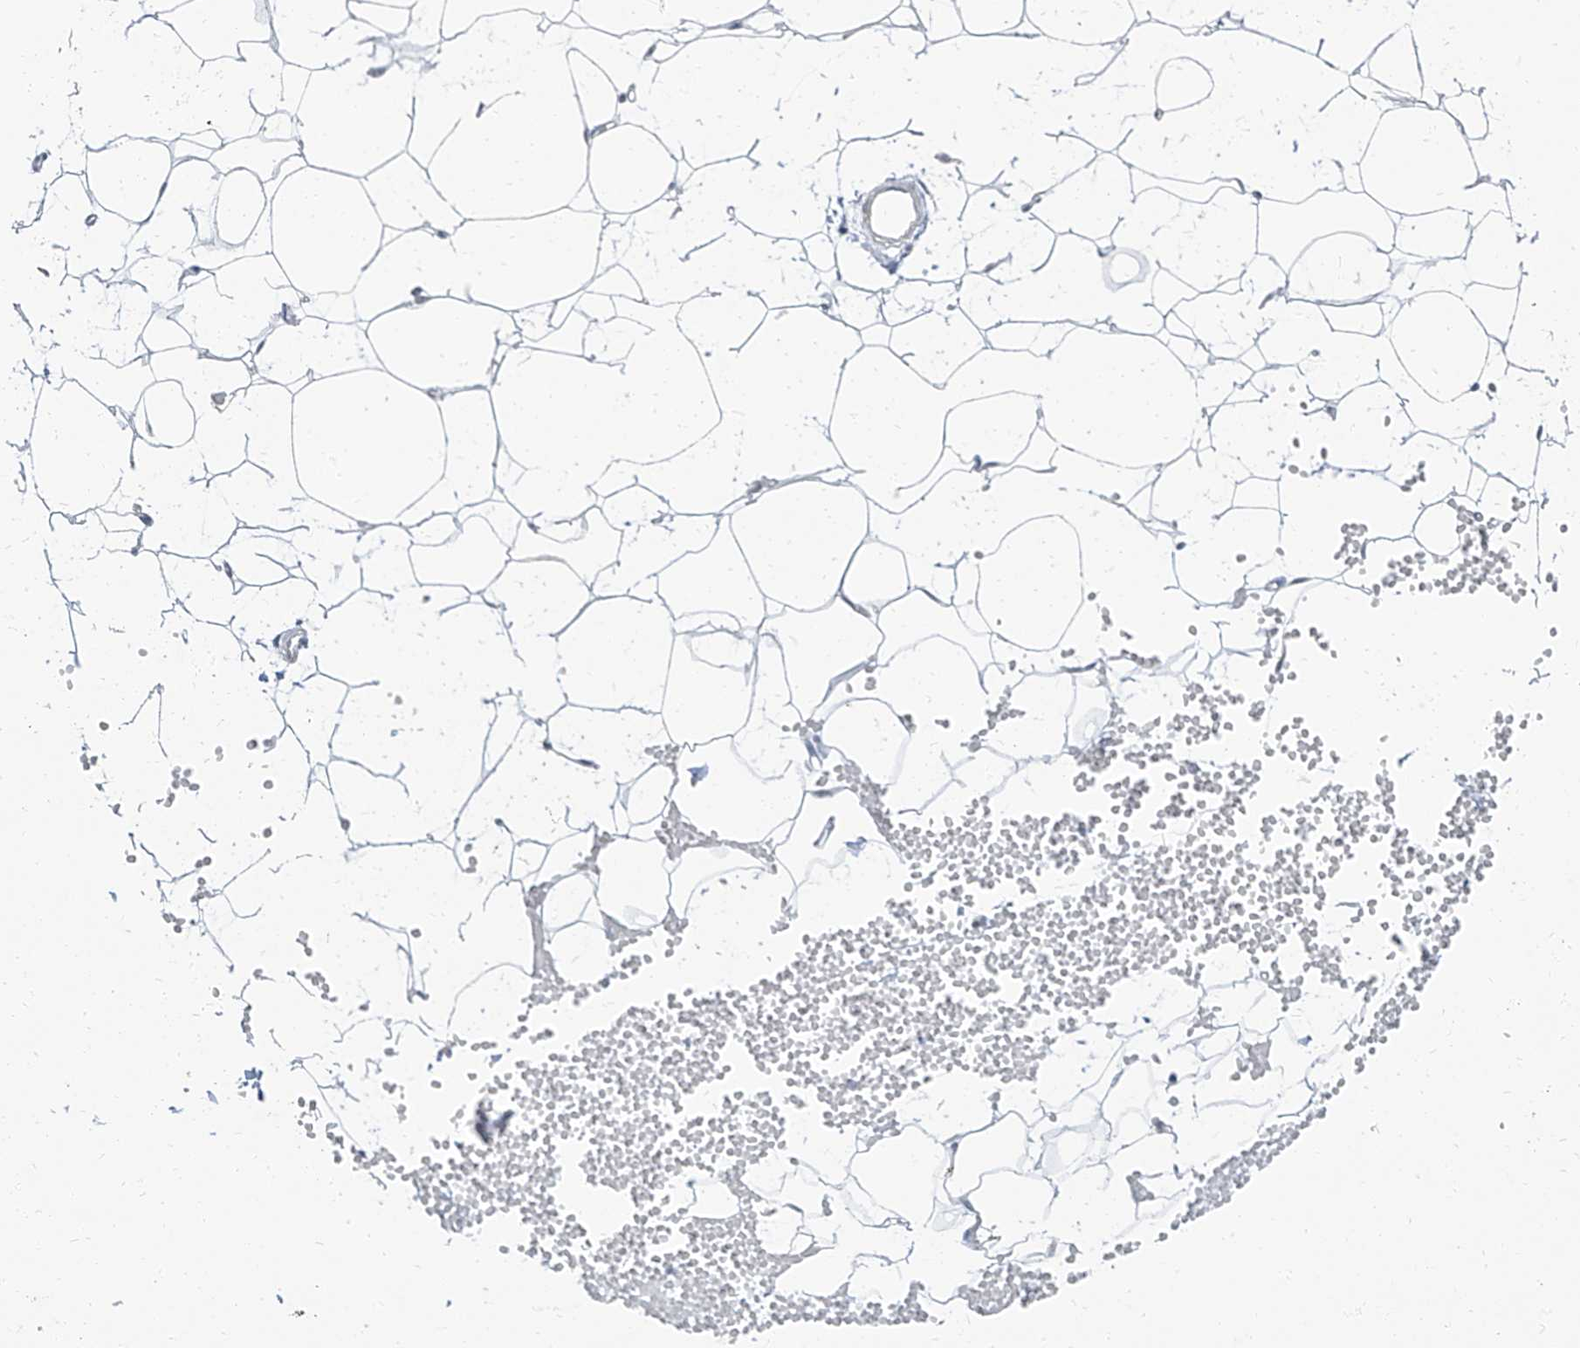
{"staining": {"intensity": "negative", "quantity": "none", "location": "none"}, "tissue": "adipose tissue", "cell_type": "Adipocytes", "image_type": "normal", "snomed": [{"axis": "morphology", "description": "Normal tissue, NOS"}, {"axis": "topography", "description": "Breast"}], "caption": "High power microscopy image of an immunohistochemistry (IHC) image of normal adipose tissue, revealing no significant expression in adipocytes.", "gene": "TXLNB", "patient": {"sex": "female", "age": 23}}